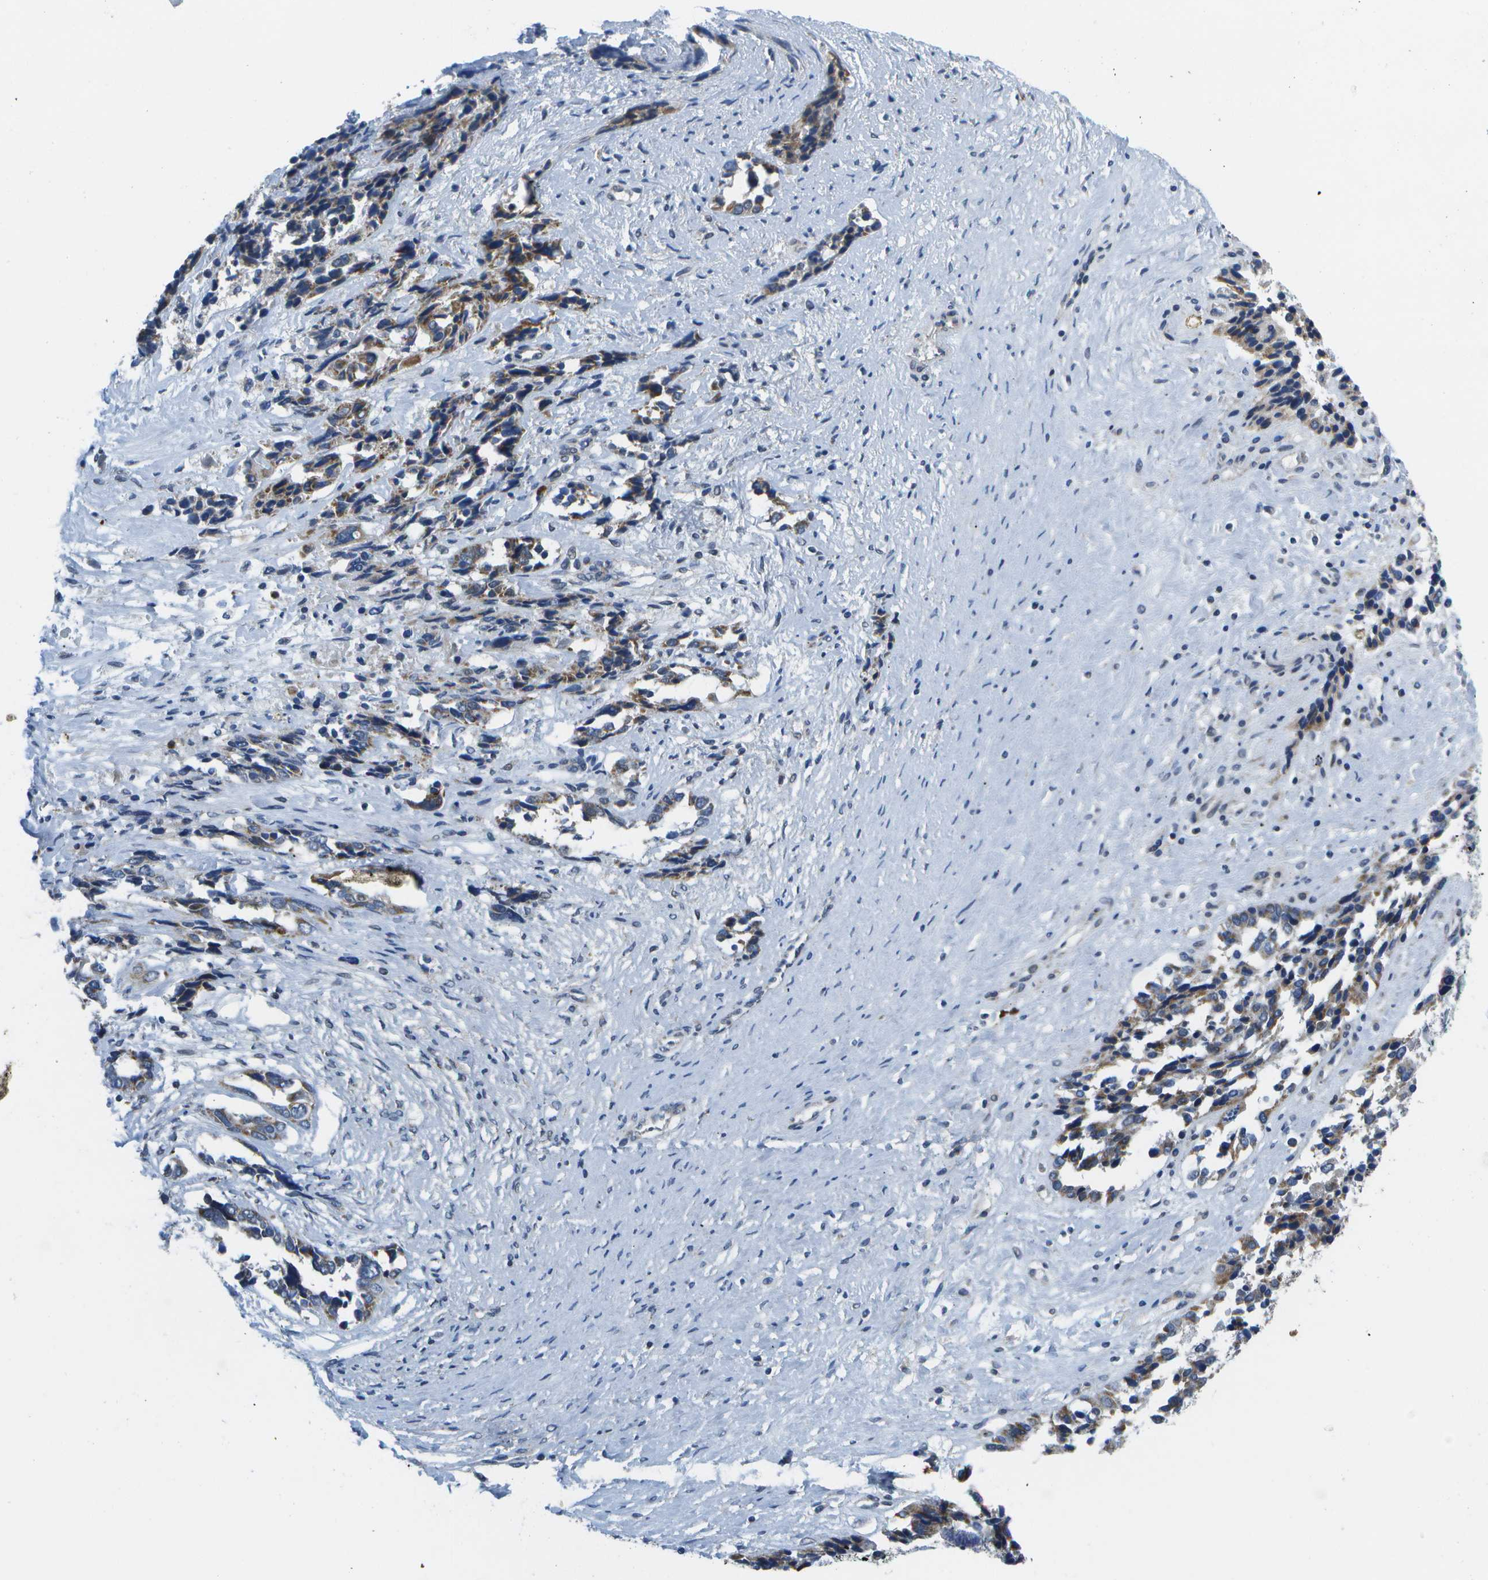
{"staining": {"intensity": "moderate", "quantity": "25%-75%", "location": "cytoplasmic/membranous"}, "tissue": "ovarian cancer", "cell_type": "Tumor cells", "image_type": "cancer", "snomed": [{"axis": "morphology", "description": "Cystadenocarcinoma, serous, NOS"}, {"axis": "topography", "description": "Ovary"}], "caption": "DAB immunohistochemical staining of ovarian serous cystadenocarcinoma exhibits moderate cytoplasmic/membranous protein positivity in approximately 25%-75% of tumor cells.", "gene": "GALNT15", "patient": {"sex": "female", "age": 44}}